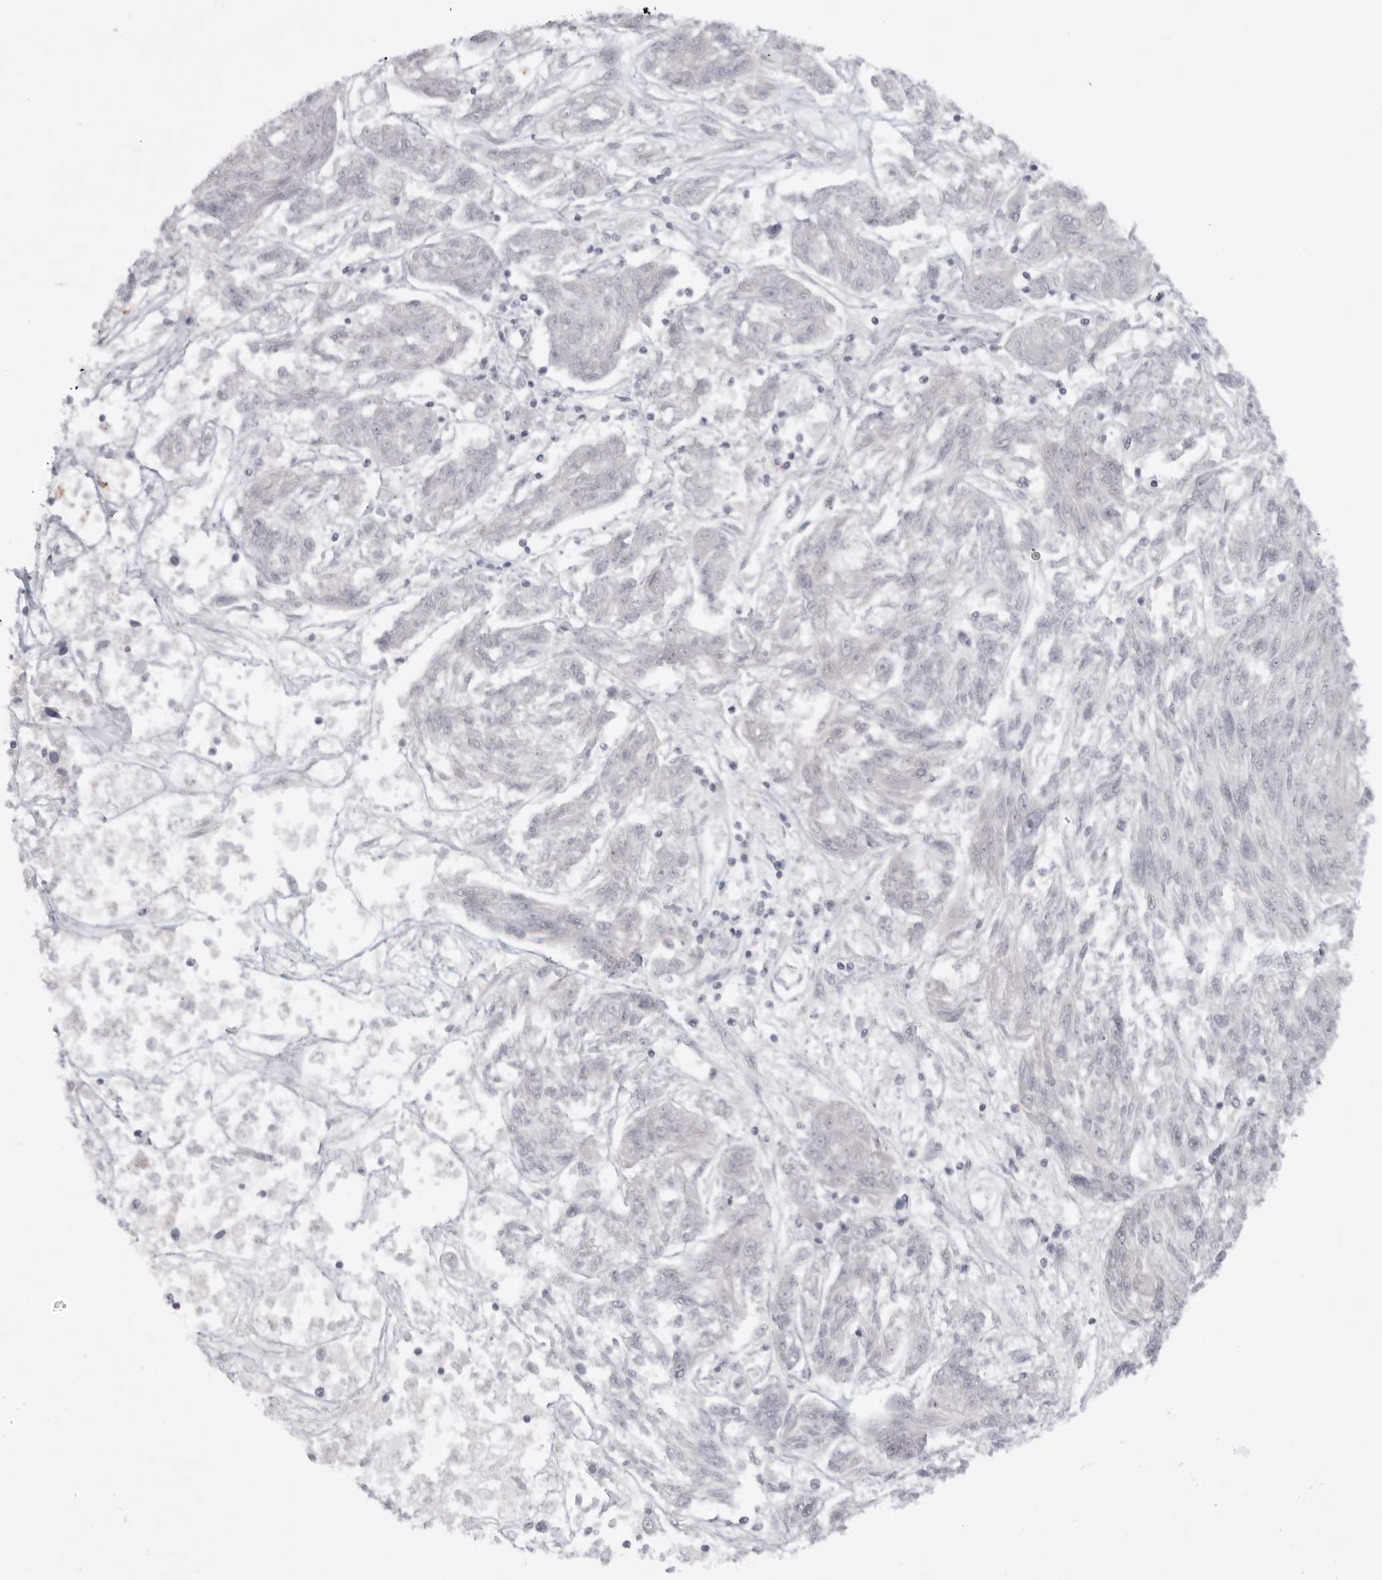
{"staining": {"intensity": "negative", "quantity": "none", "location": "none"}, "tissue": "melanoma", "cell_type": "Tumor cells", "image_type": "cancer", "snomed": [{"axis": "morphology", "description": "Malignant melanoma, NOS"}, {"axis": "topography", "description": "Skin"}], "caption": "Immunohistochemistry photomicrograph of malignant melanoma stained for a protein (brown), which exhibits no staining in tumor cells.", "gene": "TCTN3", "patient": {"sex": "male", "age": 53}}